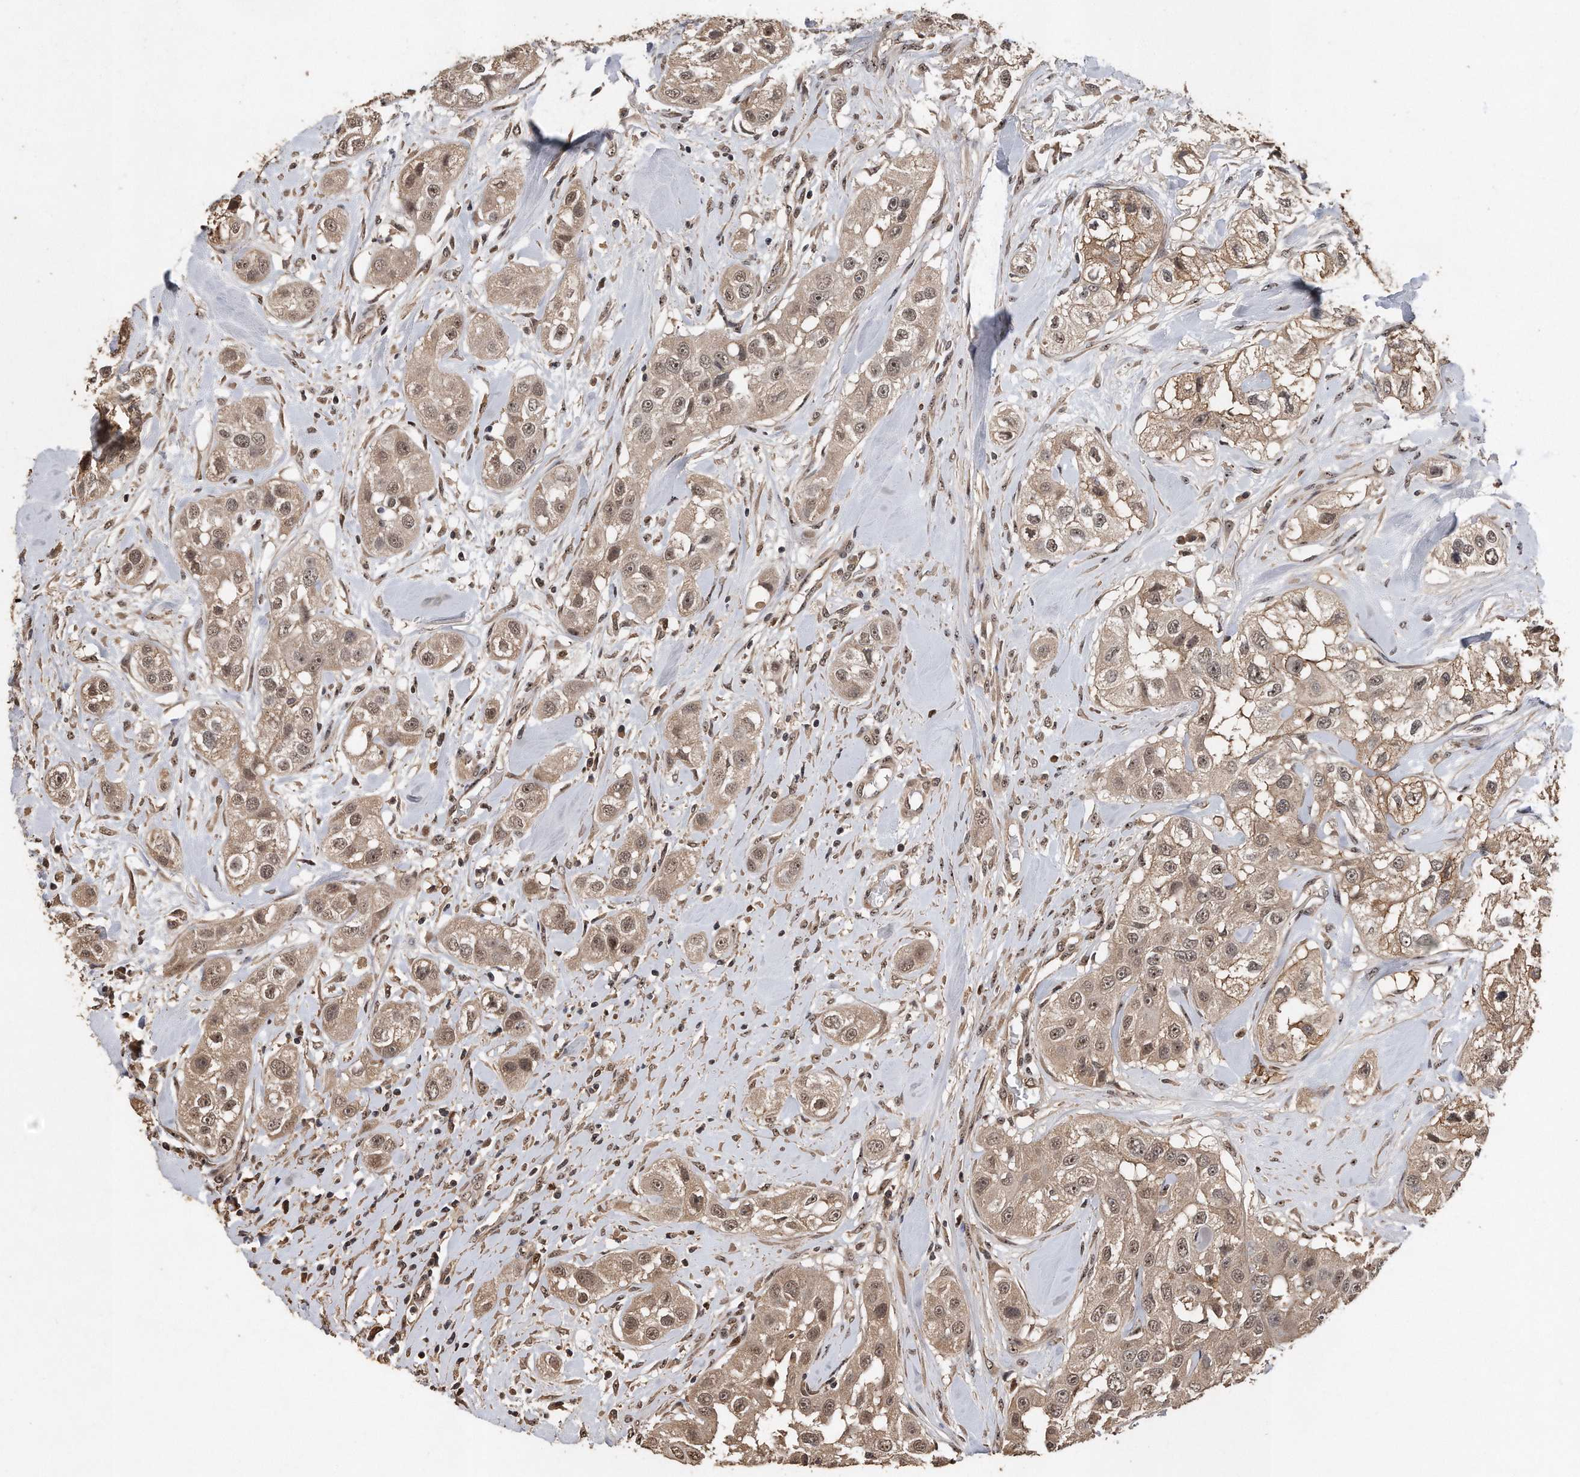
{"staining": {"intensity": "weak", "quantity": ">75%", "location": "cytoplasmic/membranous,nuclear"}, "tissue": "head and neck cancer", "cell_type": "Tumor cells", "image_type": "cancer", "snomed": [{"axis": "morphology", "description": "Normal tissue, NOS"}, {"axis": "morphology", "description": "Squamous cell carcinoma, NOS"}, {"axis": "topography", "description": "Skeletal muscle"}, {"axis": "topography", "description": "Head-Neck"}], "caption": "Immunohistochemical staining of human head and neck squamous cell carcinoma demonstrates low levels of weak cytoplasmic/membranous and nuclear protein positivity in about >75% of tumor cells. Using DAB (brown) and hematoxylin (blue) stains, captured at high magnification using brightfield microscopy.", "gene": "PELO", "patient": {"sex": "male", "age": 51}}